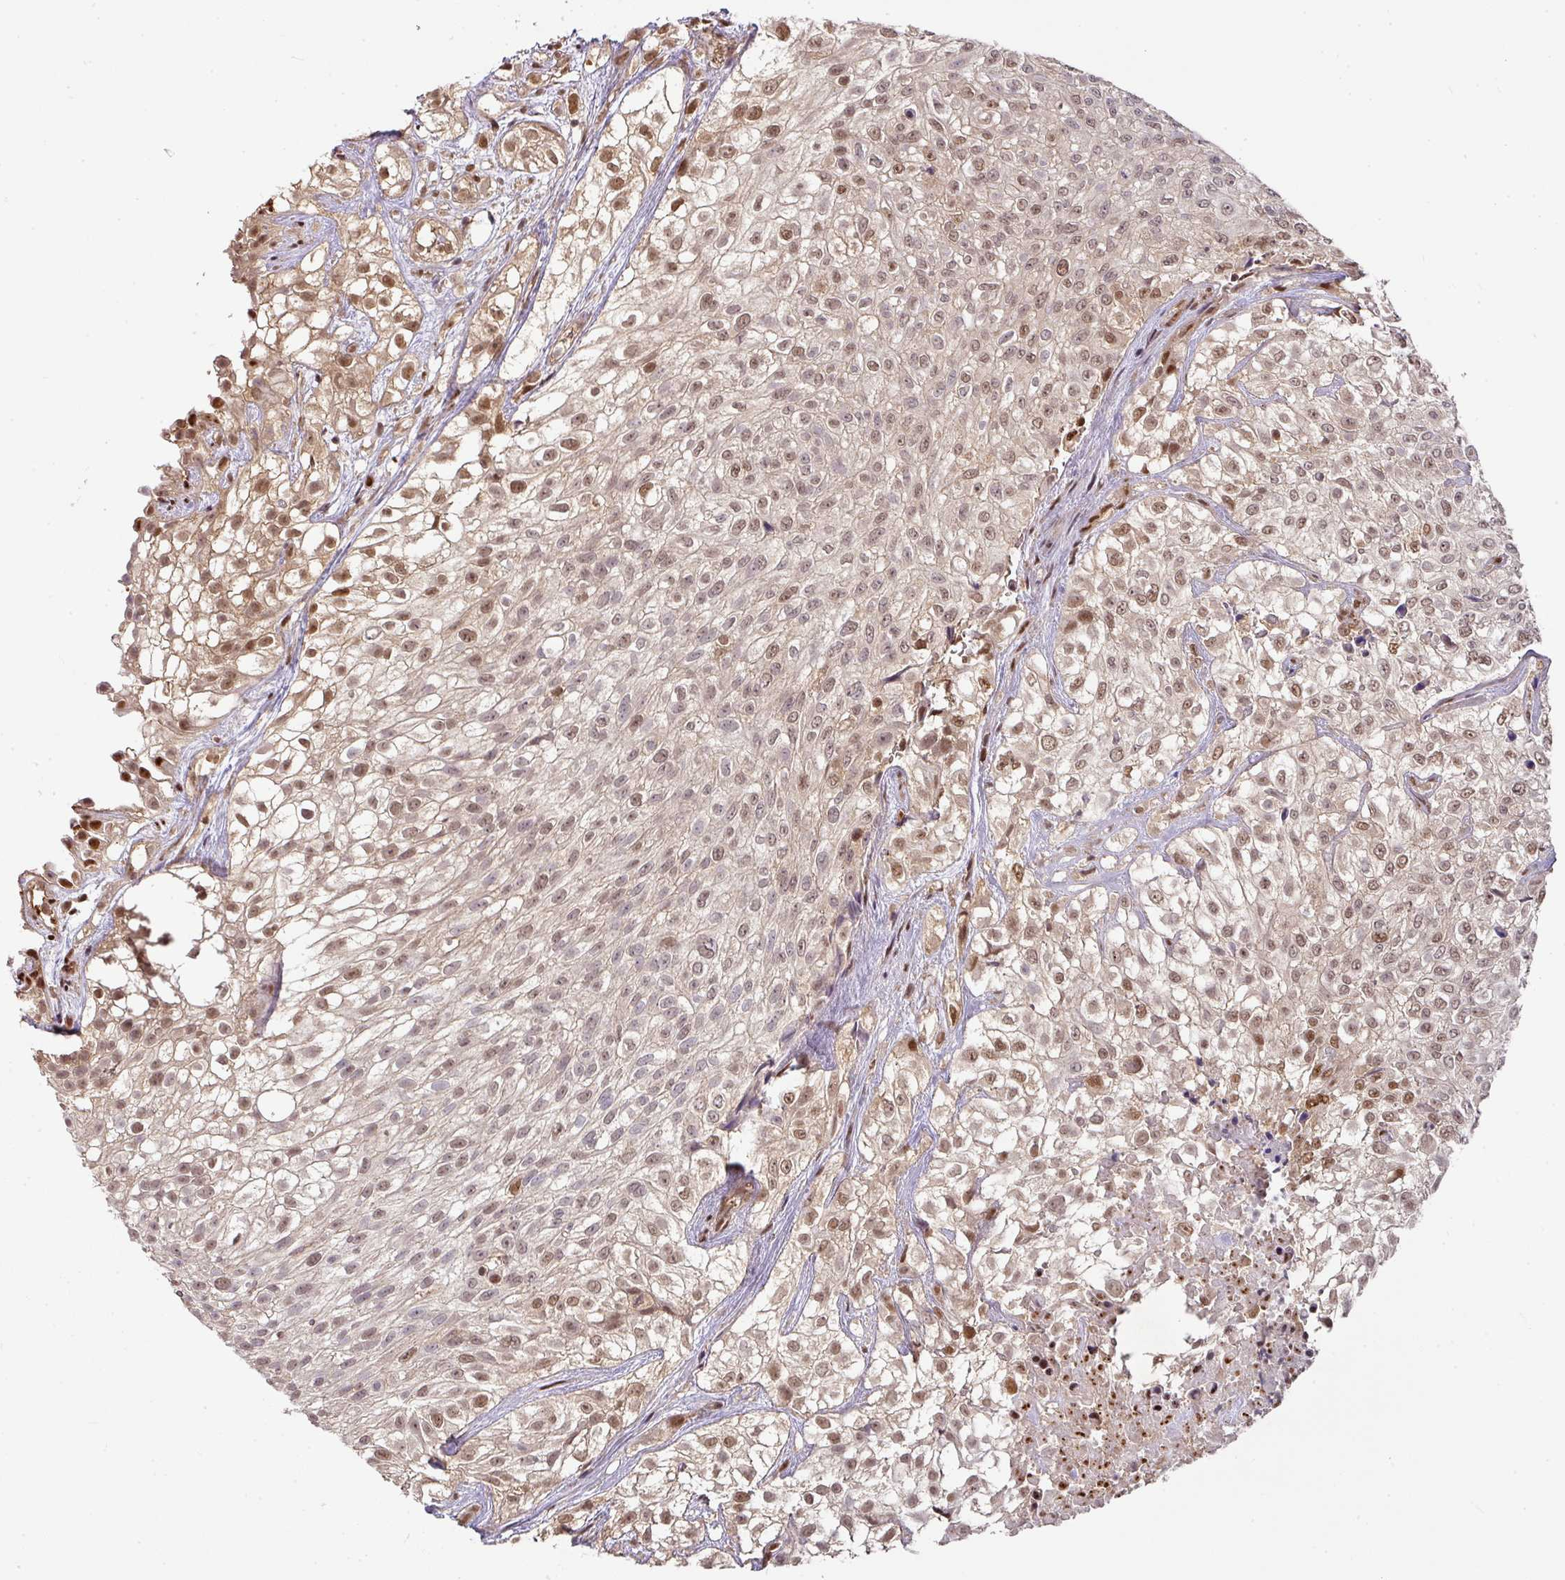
{"staining": {"intensity": "moderate", "quantity": ">75%", "location": "cytoplasmic/membranous,nuclear"}, "tissue": "urothelial cancer", "cell_type": "Tumor cells", "image_type": "cancer", "snomed": [{"axis": "morphology", "description": "Urothelial carcinoma, High grade"}, {"axis": "topography", "description": "Urinary bladder"}], "caption": "An IHC histopathology image of neoplastic tissue is shown. Protein staining in brown shows moderate cytoplasmic/membranous and nuclear positivity in urothelial cancer within tumor cells. The staining is performed using DAB (3,3'-diaminobenzidine) brown chromogen to label protein expression. The nuclei are counter-stained blue using hematoxylin.", "gene": "RANBP9", "patient": {"sex": "male", "age": 56}}